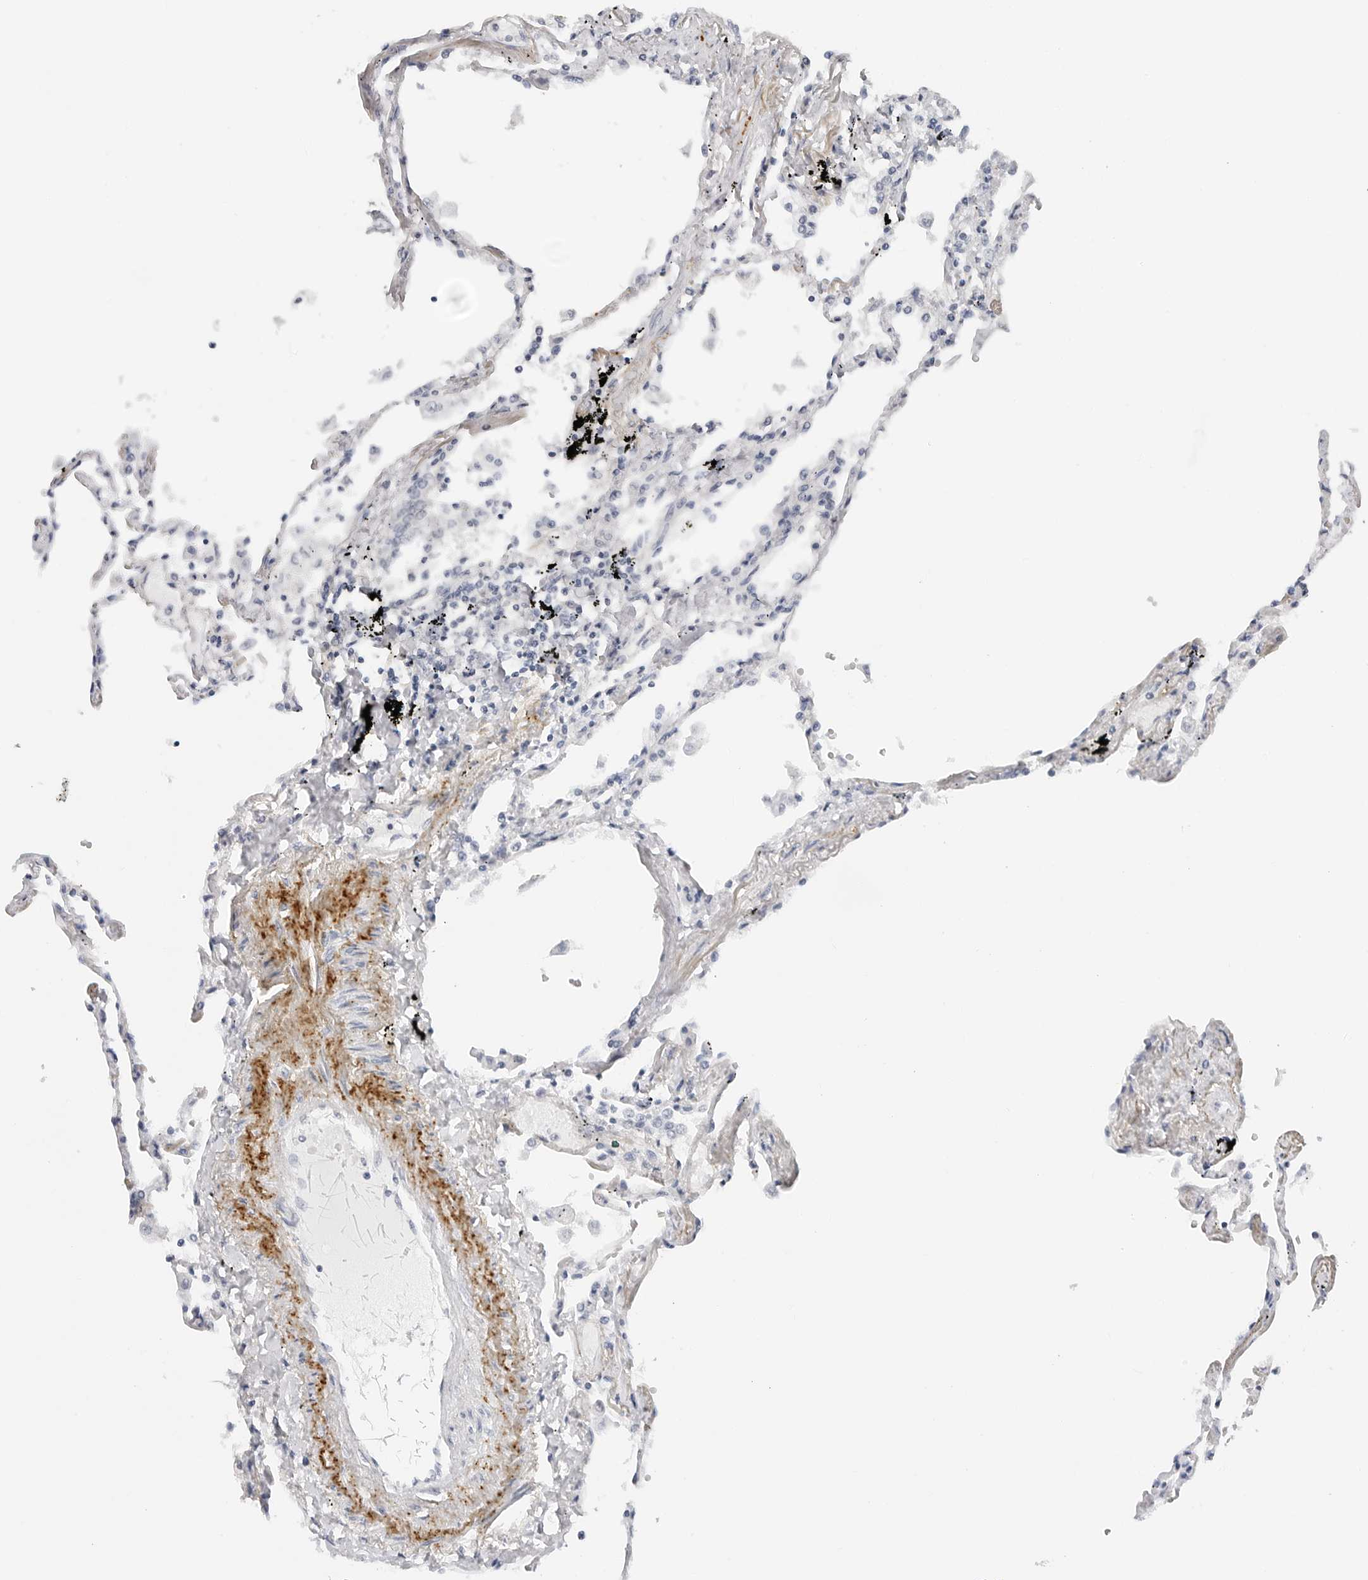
{"staining": {"intensity": "negative", "quantity": "none", "location": "none"}, "tissue": "lung", "cell_type": "Alveolar cells", "image_type": "normal", "snomed": [{"axis": "morphology", "description": "Normal tissue, NOS"}, {"axis": "topography", "description": "Lung"}], "caption": "Normal lung was stained to show a protein in brown. There is no significant staining in alveolar cells.", "gene": "MAP2K5", "patient": {"sex": "female", "age": 67}}